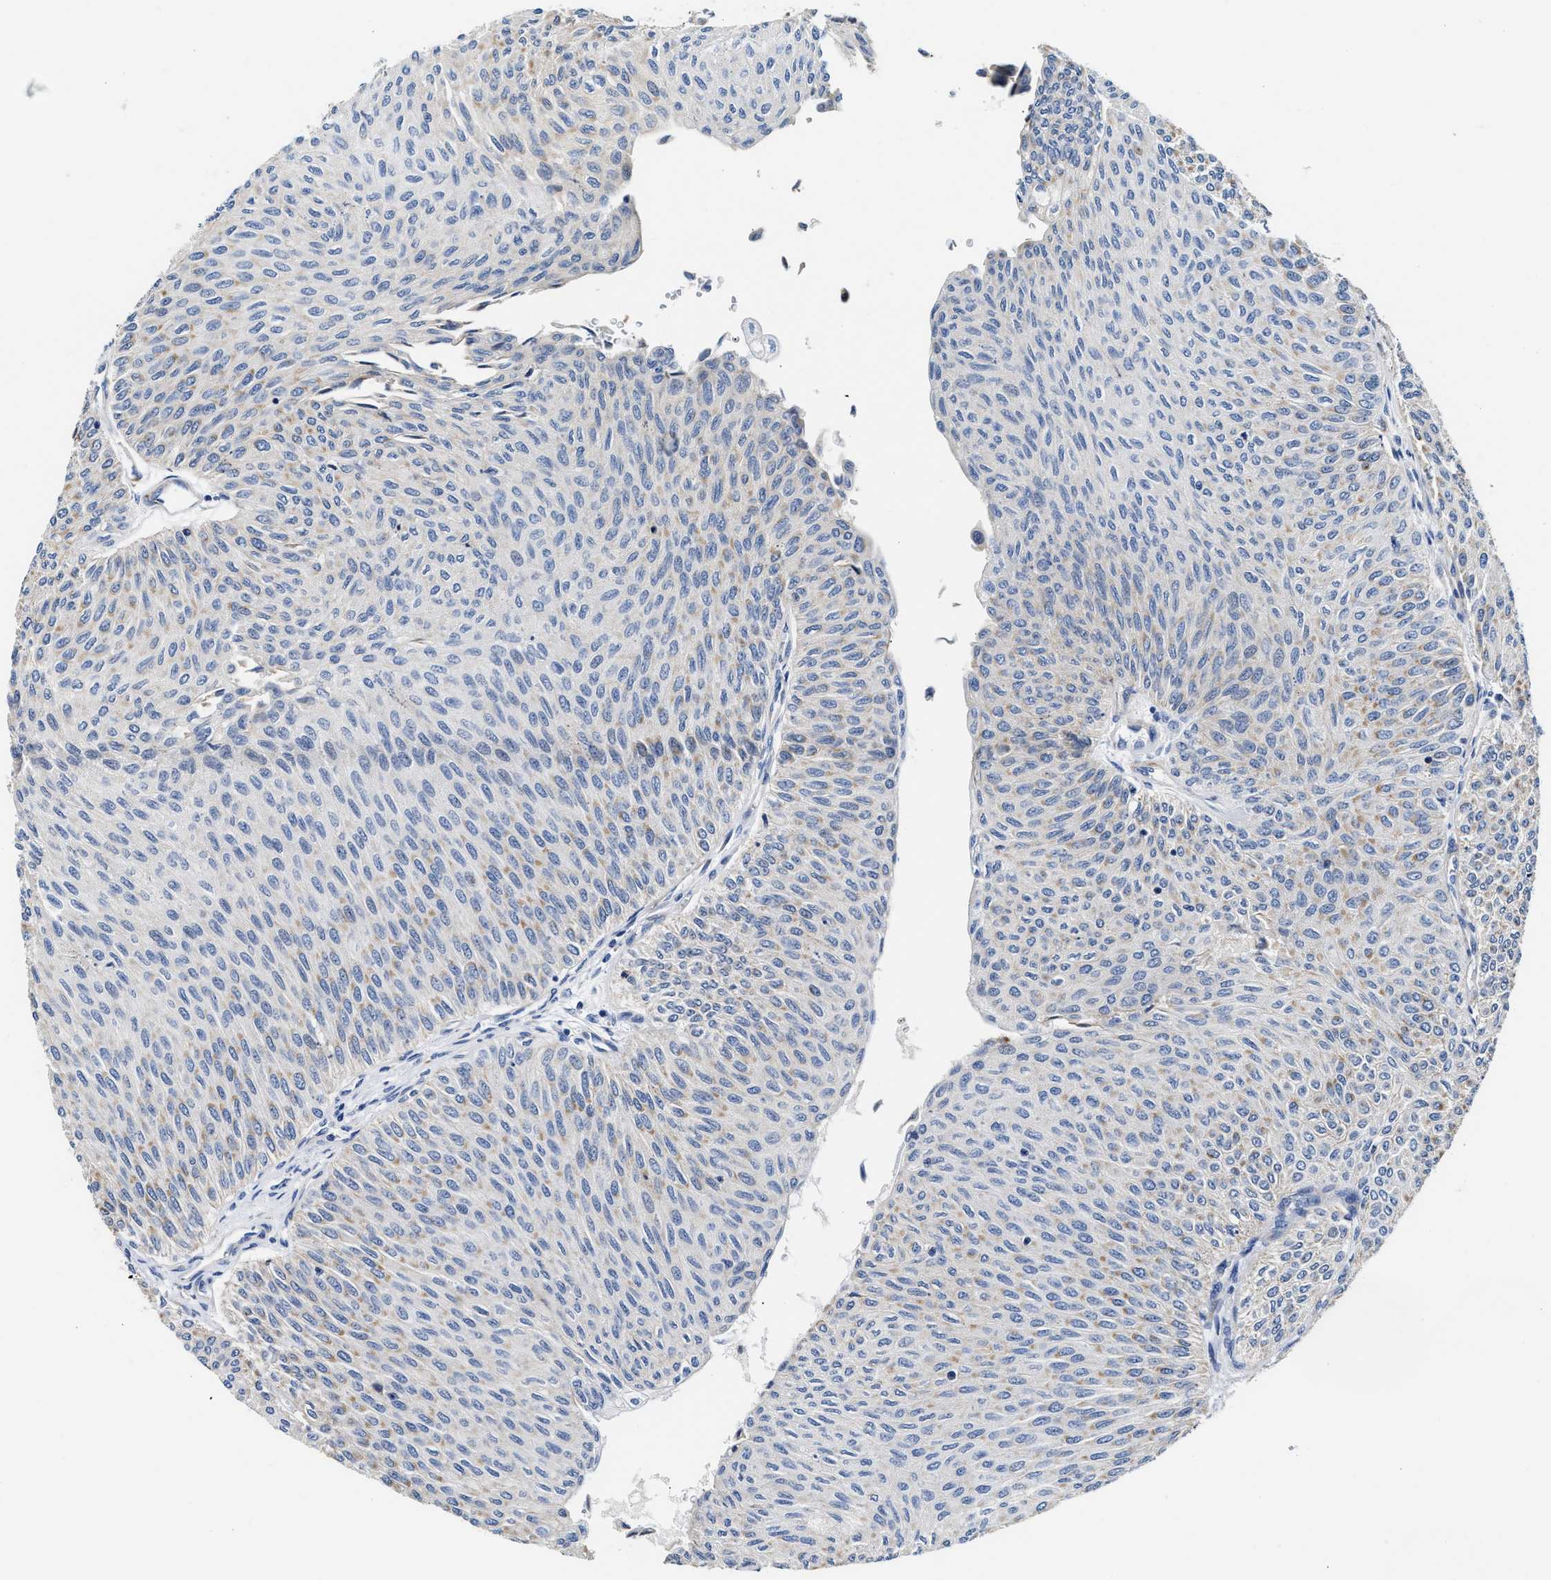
{"staining": {"intensity": "weak", "quantity": "<25%", "location": "cytoplasmic/membranous"}, "tissue": "urothelial cancer", "cell_type": "Tumor cells", "image_type": "cancer", "snomed": [{"axis": "morphology", "description": "Urothelial carcinoma, Low grade"}, {"axis": "topography", "description": "Urinary bladder"}], "caption": "DAB (3,3'-diaminobenzidine) immunohistochemical staining of urothelial cancer displays no significant positivity in tumor cells.", "gene": "ACADVL", "patient": {"sex": "male", "age": 78}}